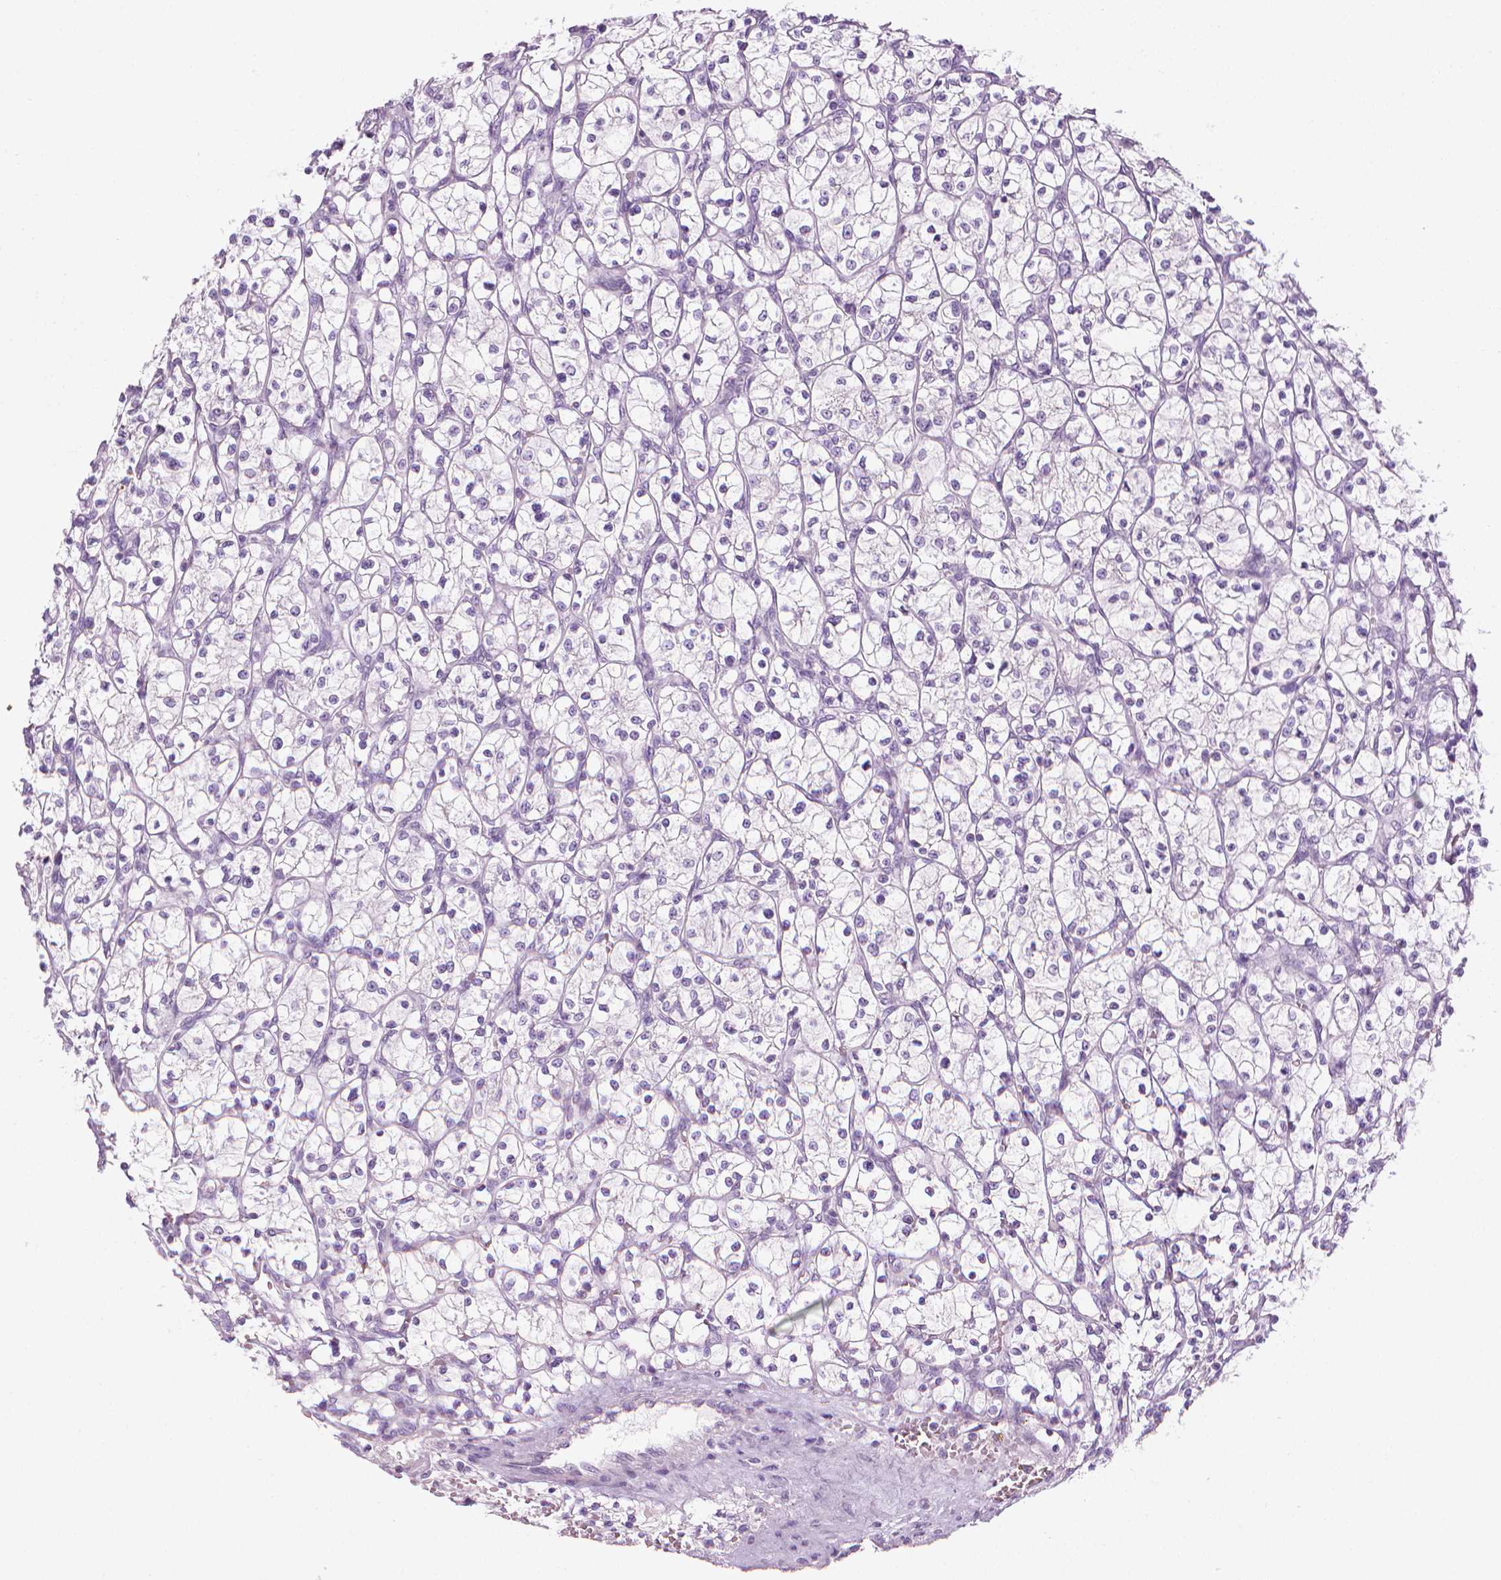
{"staining": {"intensity": "negative", "quantity": "none", "location": "none"}, "tissue": "renal cancer", "cell_type": "Tumor cells", "image_type": "cancer", "snomed": [{"axis": "morphology", "description": "Adenocarcinoma, NOS"}, {"axis": "topography", "description": "Kidney"}], "caption": "Tumor cells show no significant staining in renal cancer.", "gene": "DCAF8L1", "patient": {"sex": "female", "age": 64}}